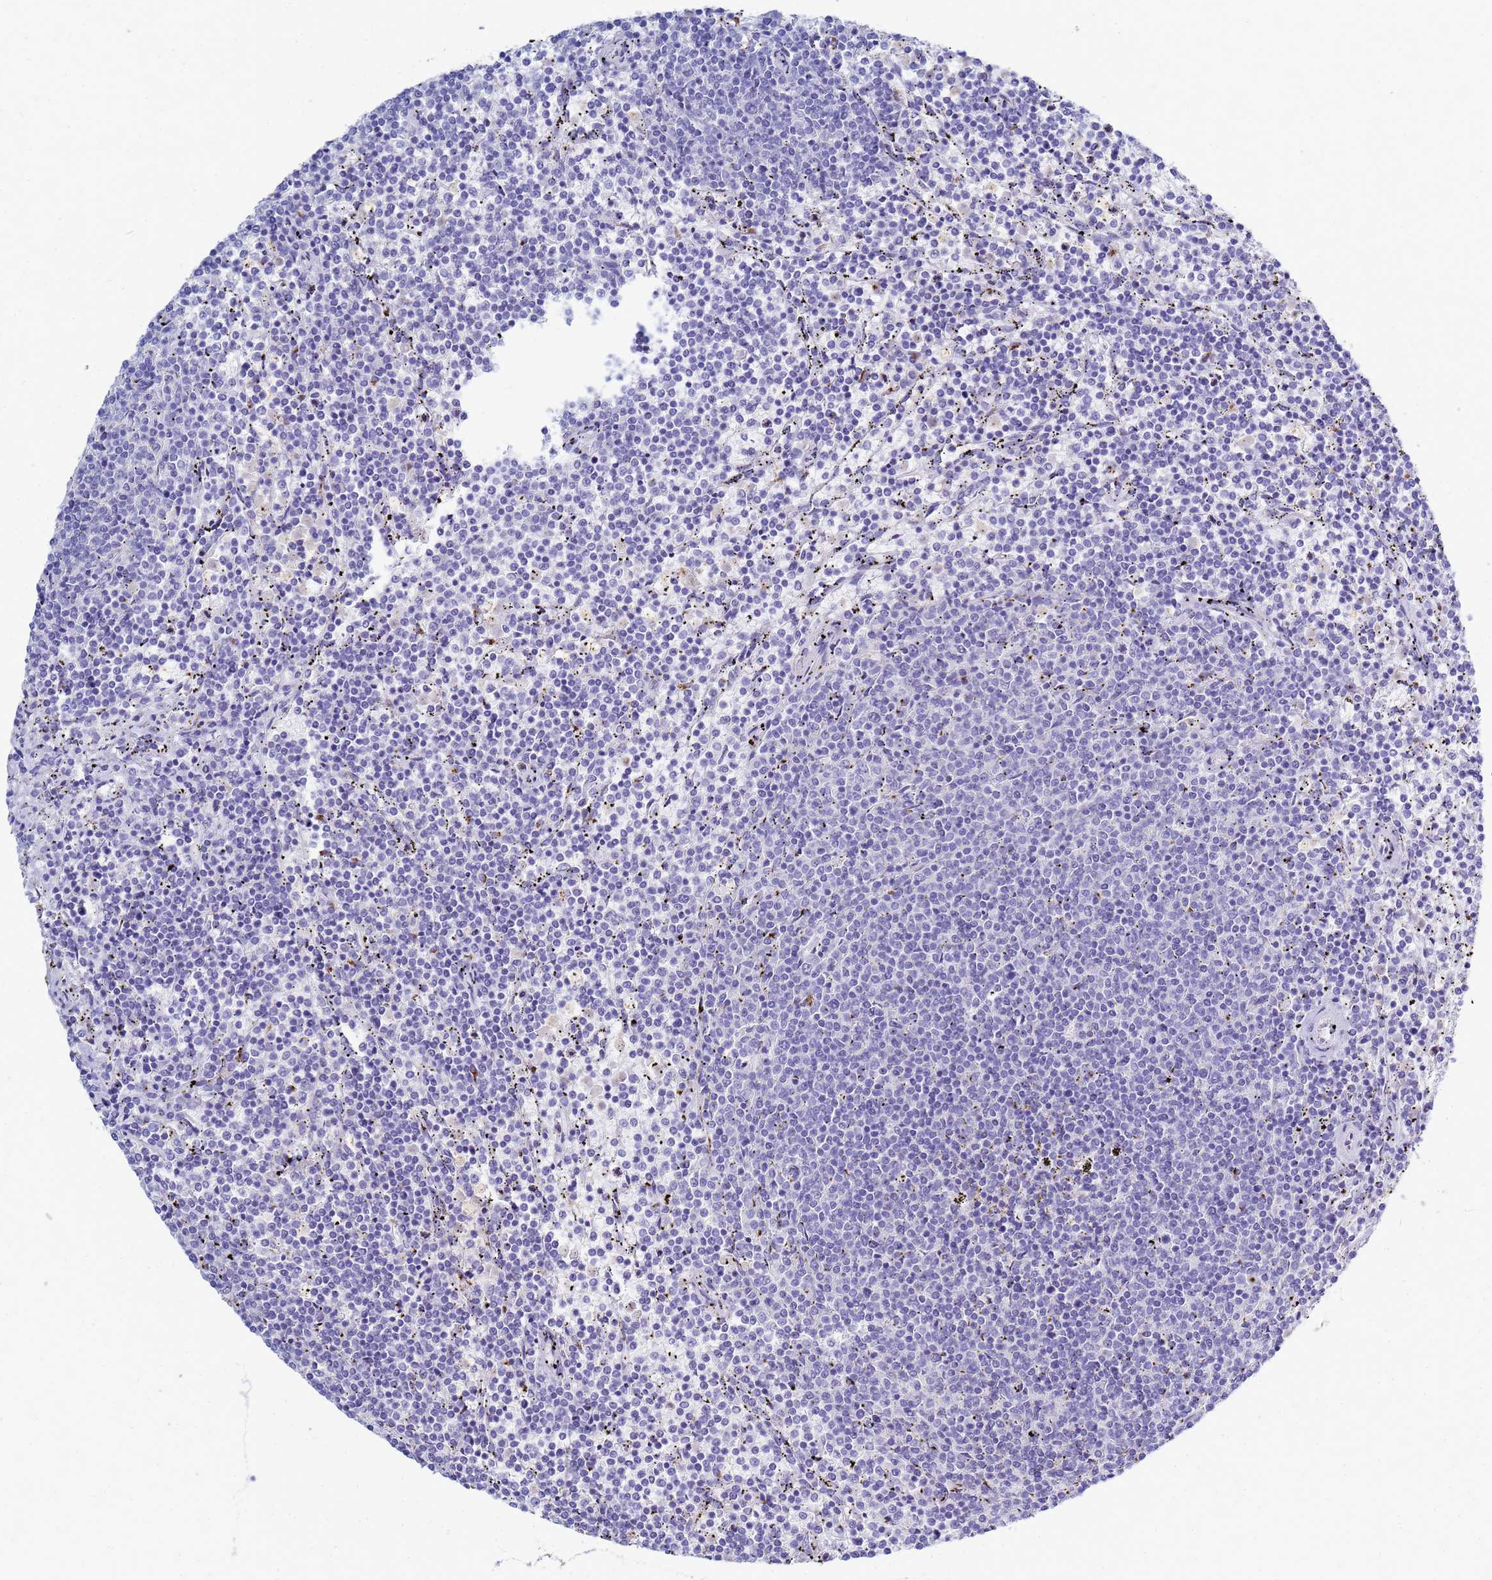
{"staining": {"intensity": "negative", "quantity": "none", "location": "none"}, "tissue": "lymphoma", "cell_type": "Tumor cells", "image_type": "cancer", "snomed": [{"axis": "morphology", "description": "Malignant lymphoma, non-Hodgkin's type, Low grade"}, {"axis": "topography", "description": "Spleen"}], "caption": "Tumor cells are negative for brown protein staining in lymphoma.", "gene": "B3GNT8", "patient": {"sex": "female", "age": 50}}